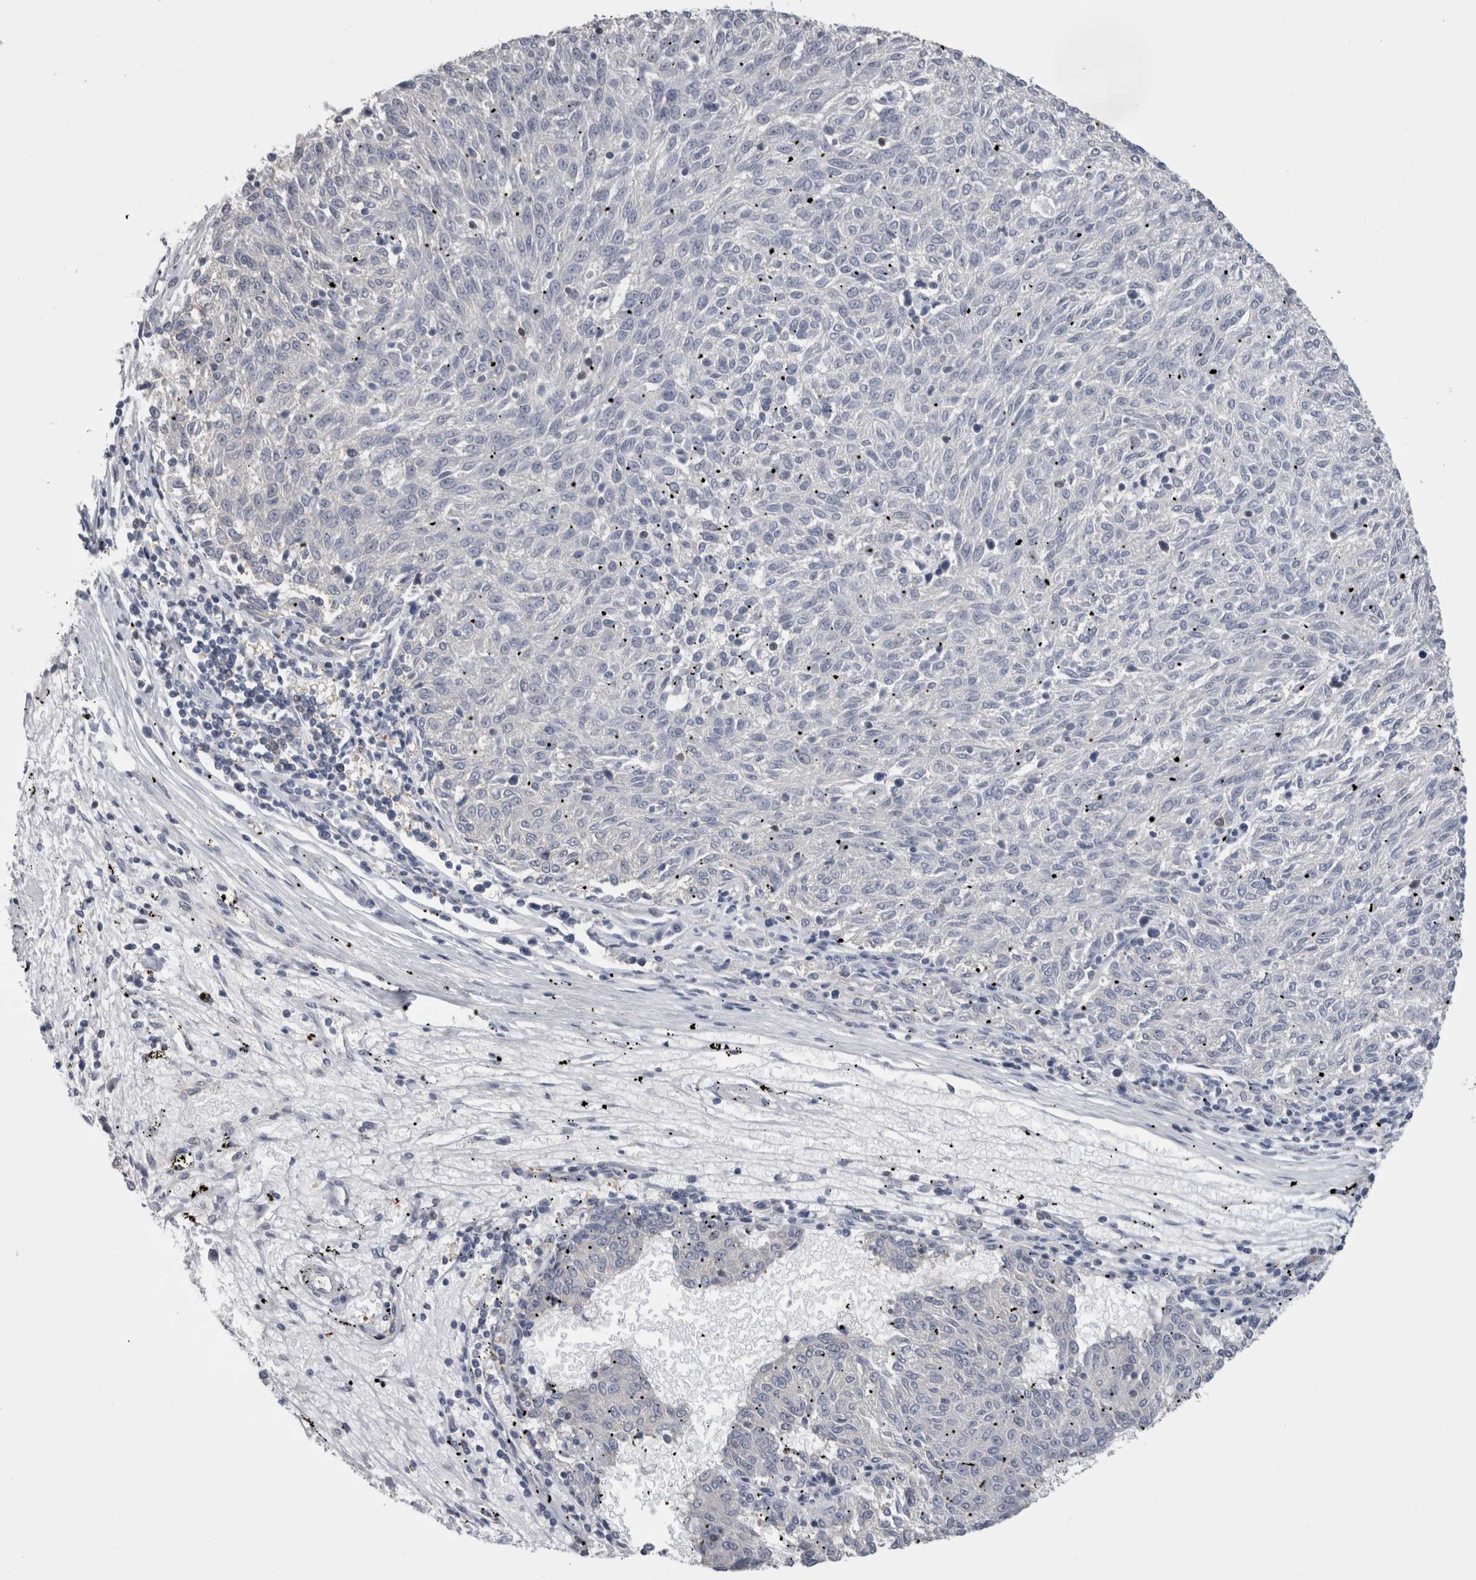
{"staining": {"intensity": "negative", "quantity": "none", "location": "none"}, "tissue": "melanoma", "cell_type": "Tumor cells", "image_type": "cancer", "snomed": [{"axis": "morphology", "description": "Malignant melanoma, NOS"}, {"axis": "topography", "description": "Skin"}], "caption": "The micrograph demonstrates no significant staining in tumor cells of melanoma.", "gene": "DCTN6", "patient": {"sex": "female", "age": 72}}